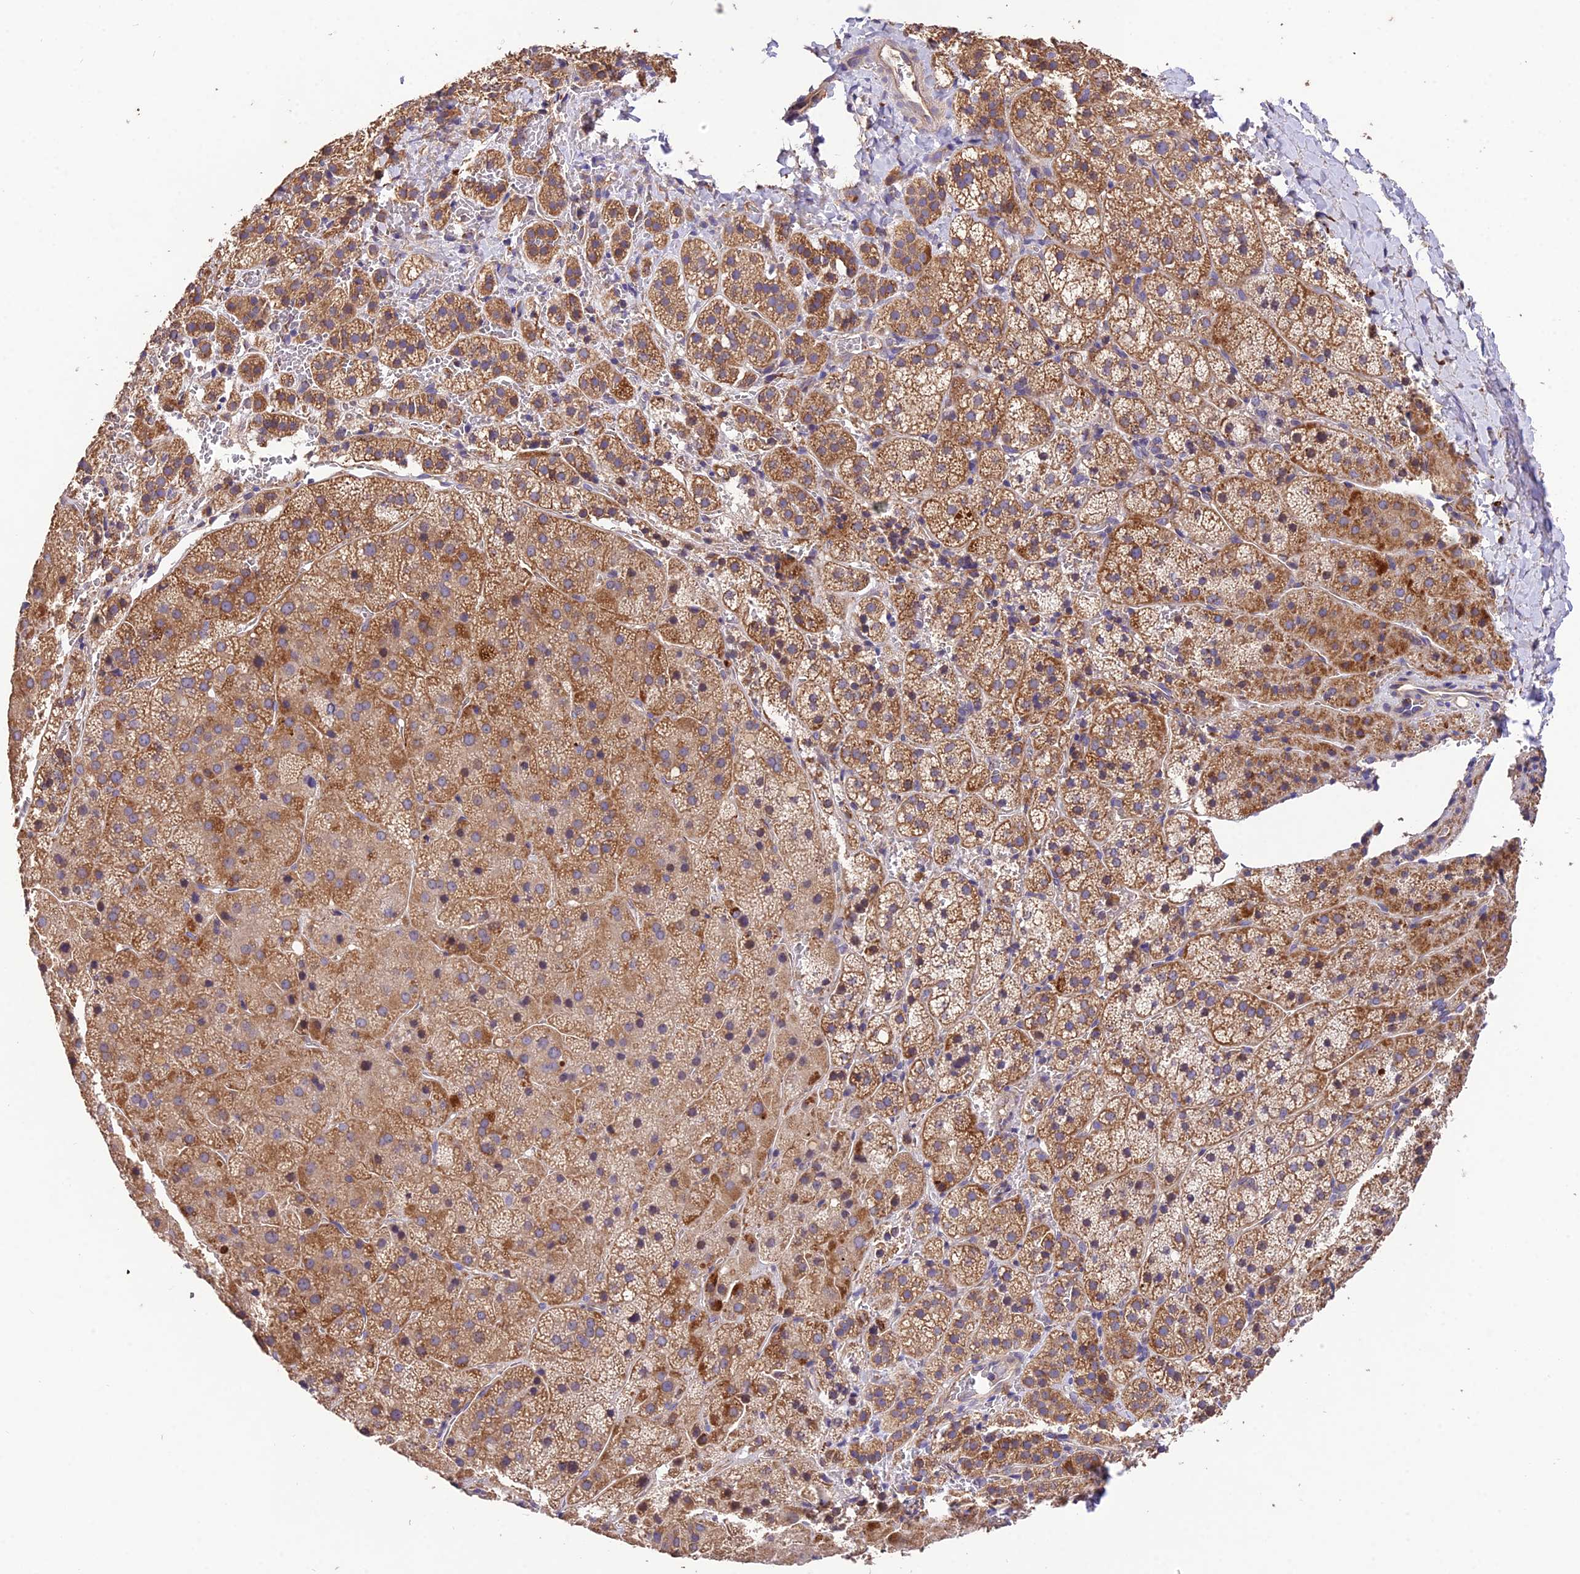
{"staining": {"intensity": "moderate", "quantity": "25%-75%", "location": "cytoplasmic/membranous"}, "tissue": "adrenal gland", "cell_type": "Glandular cells", "image_type": "normal", "snomed": [{"axis": "morphology", "description": "Normal tissue, NOS"}, {"axis": "topography", "description": "Adrenal gland"}], "caption": "Protein staining of unremarkable adrenal gland exhibits moderate cytoplasmic/membranous expression in approximately 25%-75% of glandular cells. Using DAB (brown) and hematoxylin (blue) stains, captured at high magnification using brightfield microscopy.", "gene": "SDHD", "patient": {"sex": "female", "age": 44}}